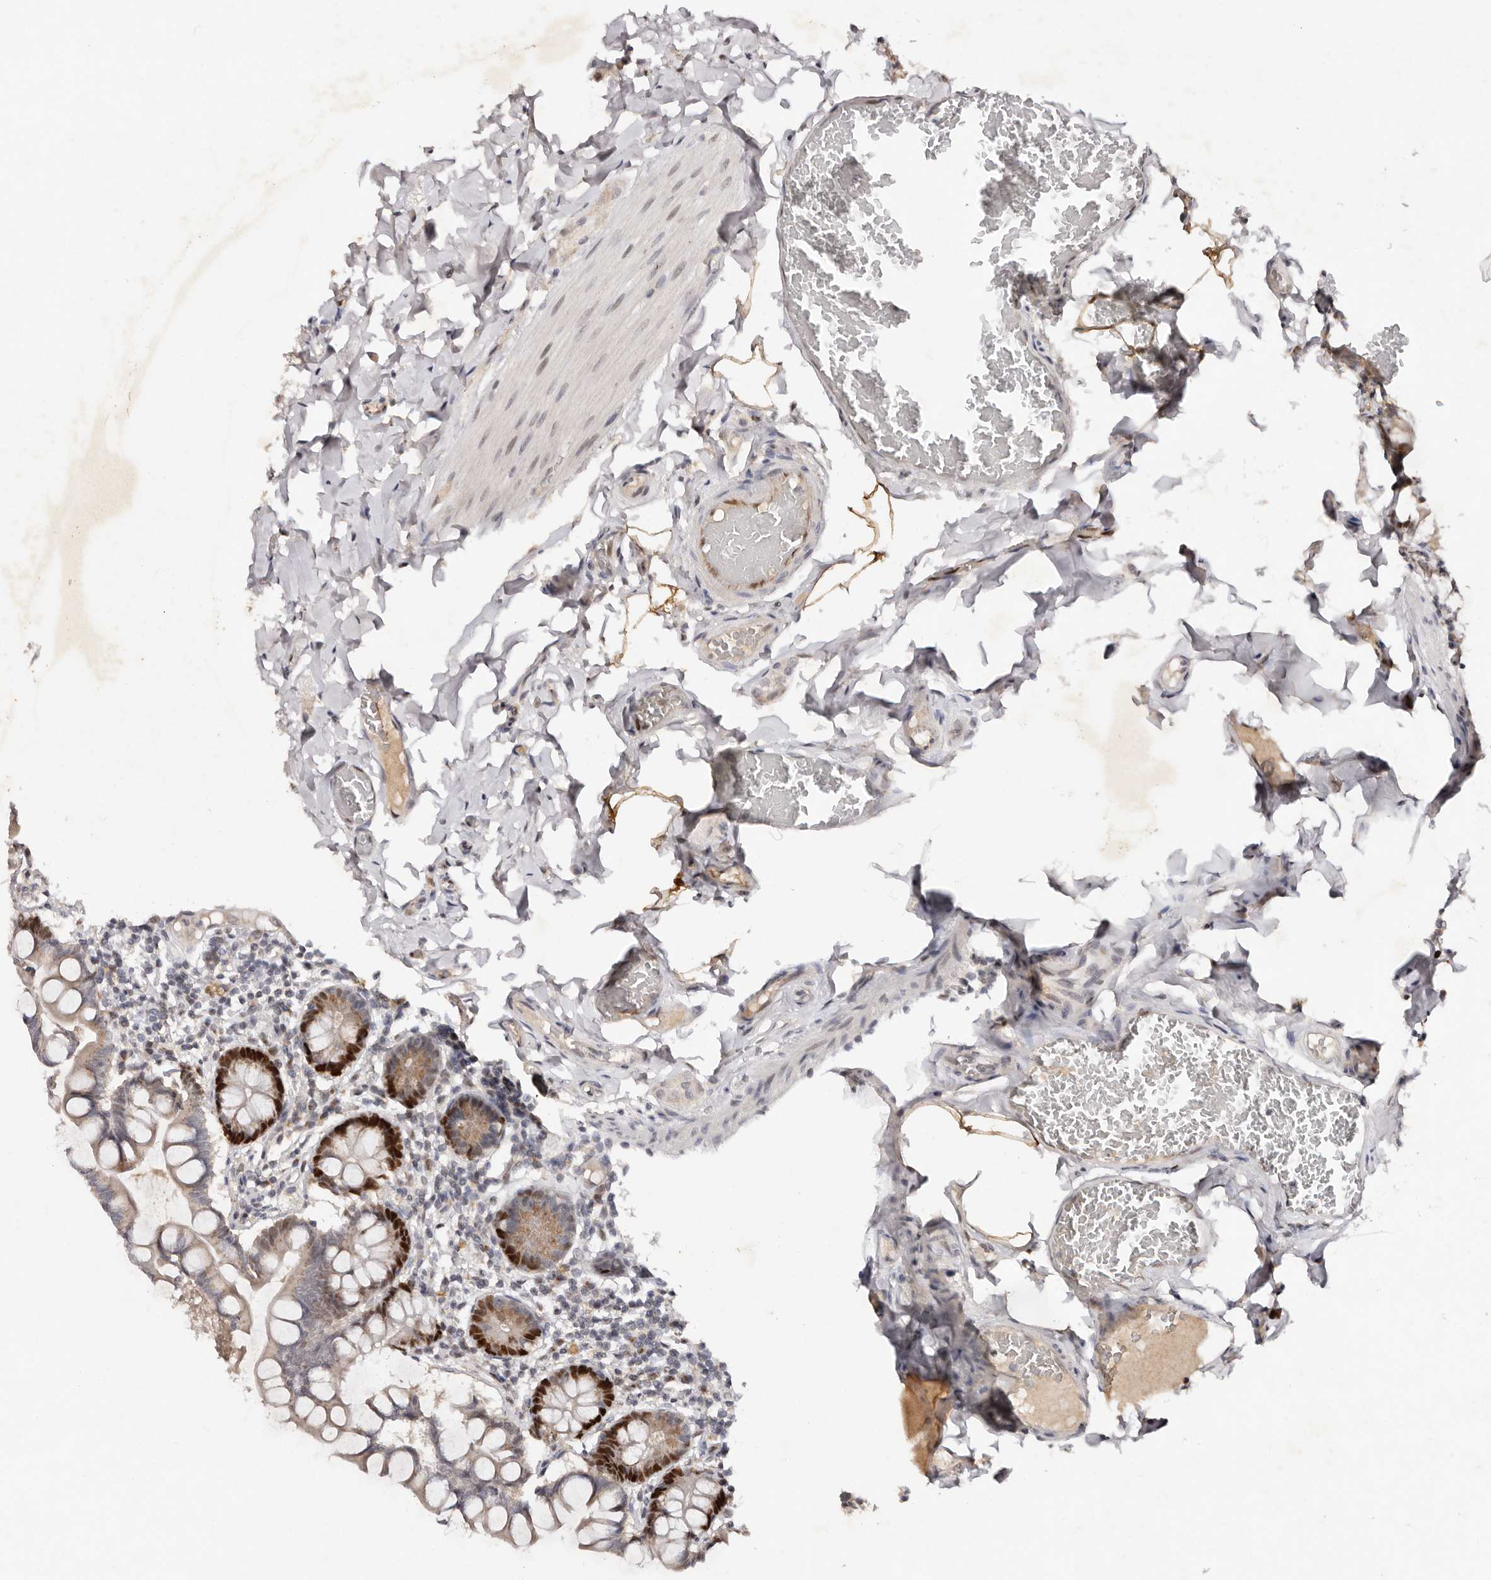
{"staining": {"intensity": "strong", "quantity": "25%-75%", "location": "cytoplasmic/membranous,nuclear"}, "tissue": "small intestine", "cell_type": "Glandular cells", "image_type": "normal", "snomed": [{"axis": "morphology", "description": "Normal tissue, NOS"}, {"axis": "topography", "description": "Small intestine"}], "caption": "Small intestine stained with immunohistochemistry (IHC) exhibits strong cytoplasmic/membranous,nuclear staining in about 25%-75% of glandular cells. (DAB = brown stain, brightfield microscopy at high magnification).", "gene": "KLF7", "patient": {"sex": "male", "age": 41}}